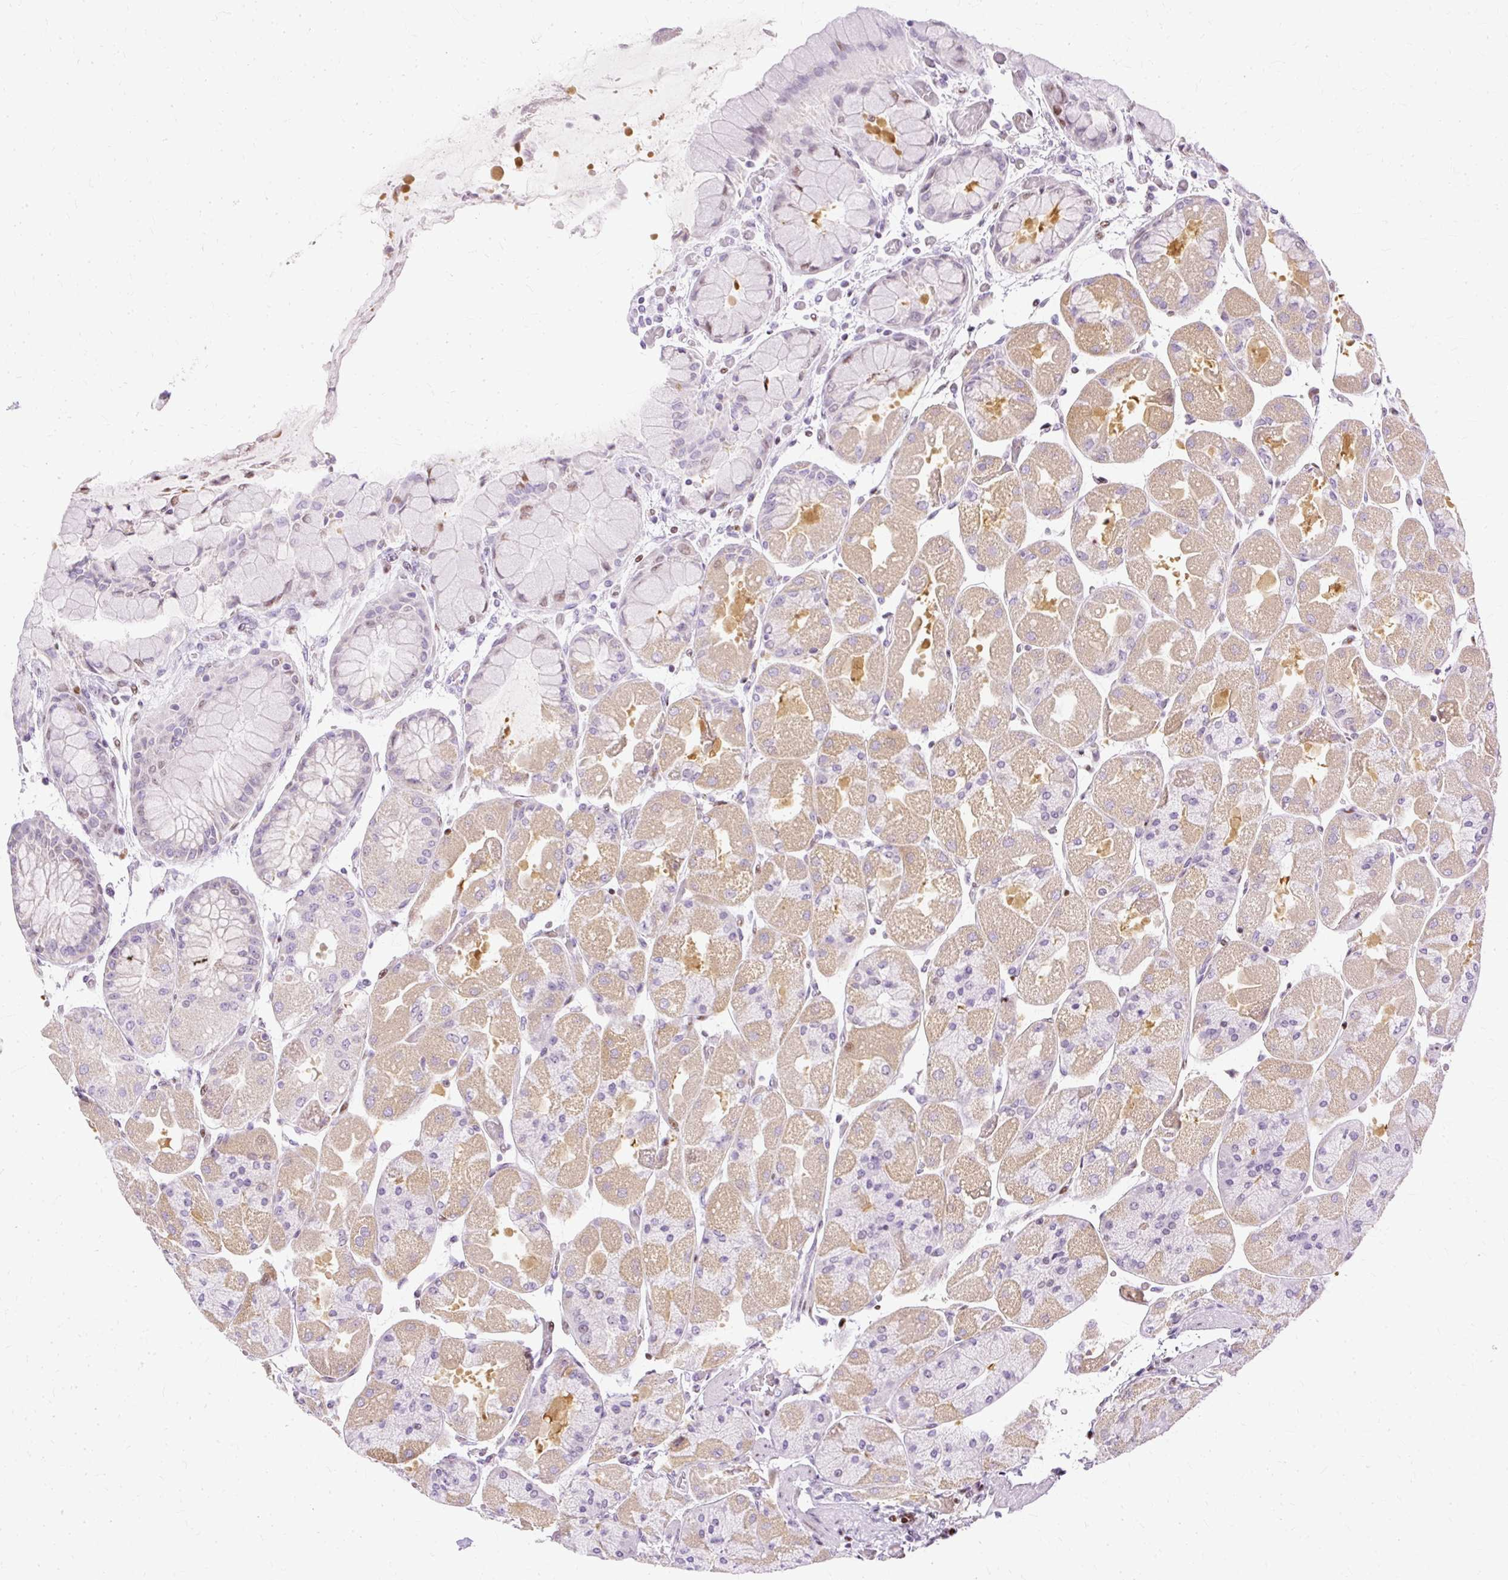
{"staining": {"intensity": "weak", "quantity": "25%-75%", "location": "cytoplasmic/membranous,nuclear"}, "tissue": "stomach", "cell_type": "Glandular cells", "image_type": "normal", "snomed": [{"axis": "morphology", "description": "Normal tissue, NOS"}, {"axis": "topography", "description": "Stomach"}], "caption": "Stomach stained with DAB (3,3'-diaminobenzidine) immunohistochemistry reveals low levels of weak cytoplasmic/membranous,nuclear staining in approximately 25%-75% of glandular cells. The protein of interest is shown in brown color, while the nuclei are stained blue.", "gene": "TMEM177", "patient": {"sex": "female", "age": 61}}